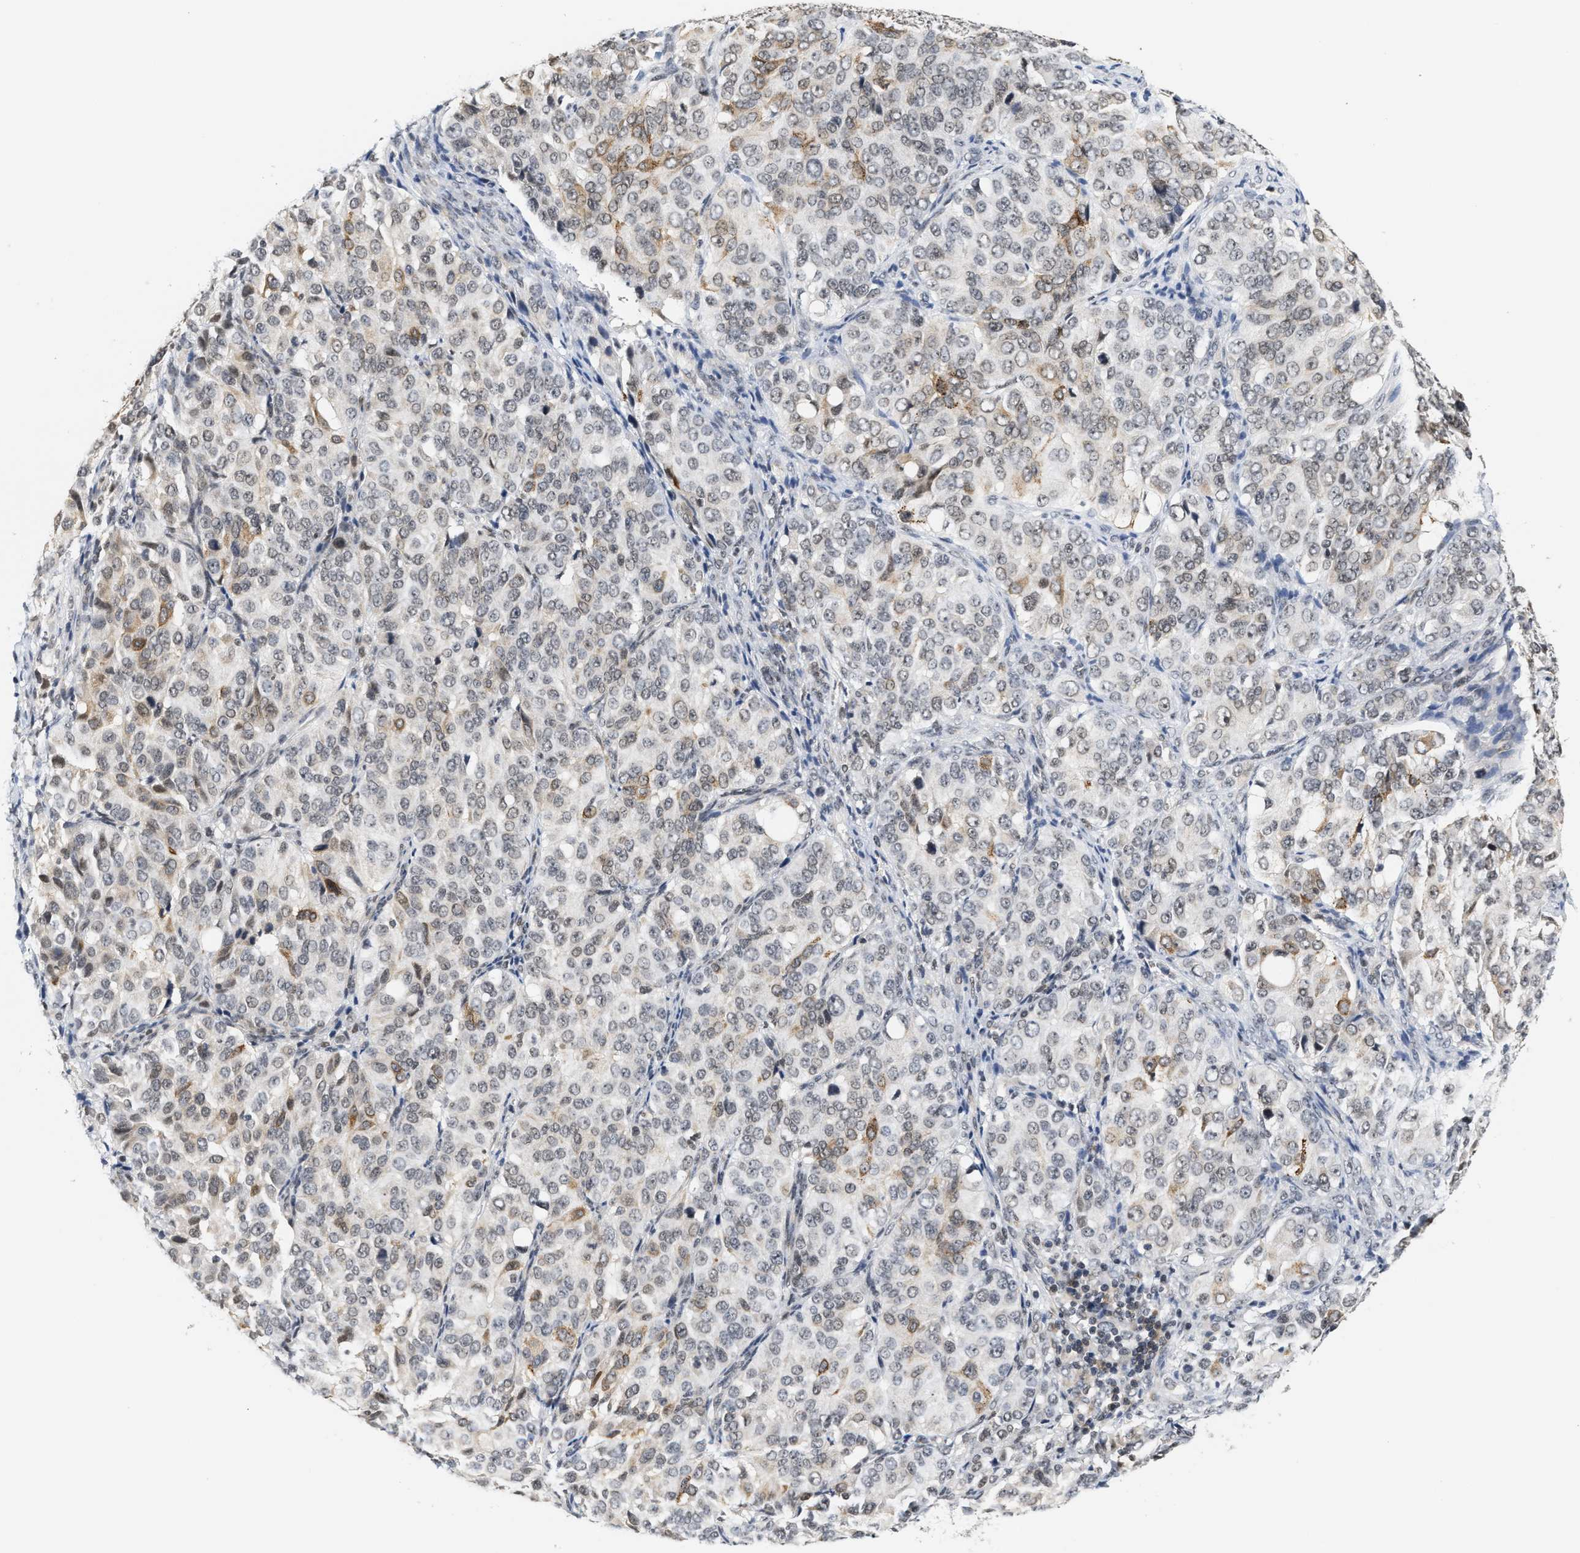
{"staining": {"intensity": "weak", "quantity": ">75%", "location": "nuclear"}, "tissue": "ovarian cancer", "cell_type": "Tumor cells", "image_type": "cancer", "snomed": [{"axis": "morphology", "description": "Carcinoma, endometroid"}, {"axis": "topography", "description": "Ovary"}], "caption": "Protein staining shows weak nuclear staining in about >75% of tumor cells in ovarian cancer.", "gene": "ANKRD6", "patient": {"sex": "female", "age": 51}}